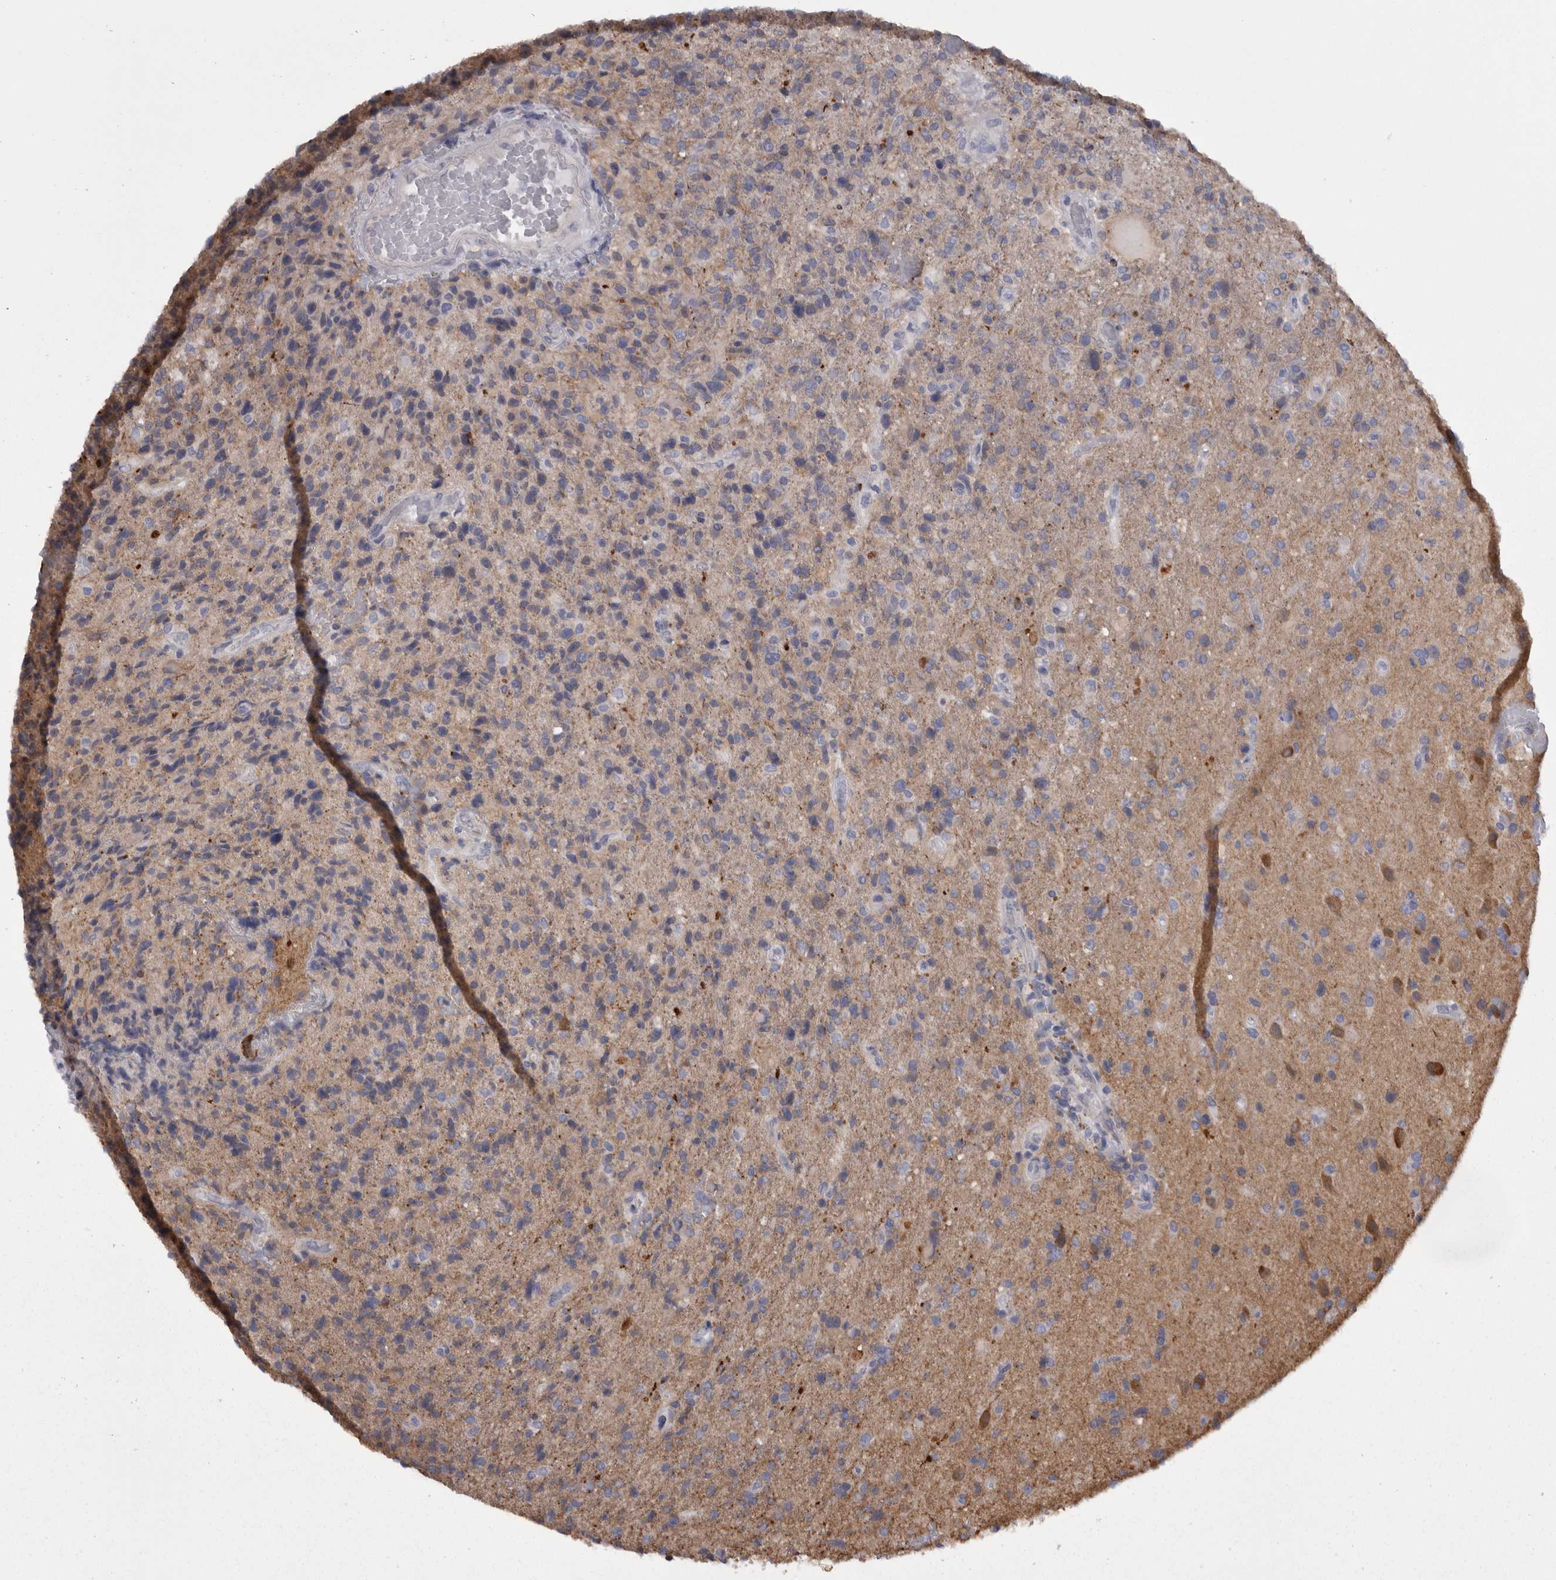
{"staining": {"intensity": "negative", "quantity": "none", "location": "none"}, "tissue": "glioma", "cell_type": "Tumor cells", "image_type": "cancer", "snomed": [{"axis": "morphology", "description": "Glioma, malignant, High grade"}, {"axis": "topography", "description": "Brain"}], "caption": "Immunohistochemistry (IHC) of glioma demonstrates no staining in tumor cells. (Immunohistochemistry (IHC), brightfield microscopy, high magnification).", "gene": "CAMK2D", "patient": {"sex": "male", "age": 72}}